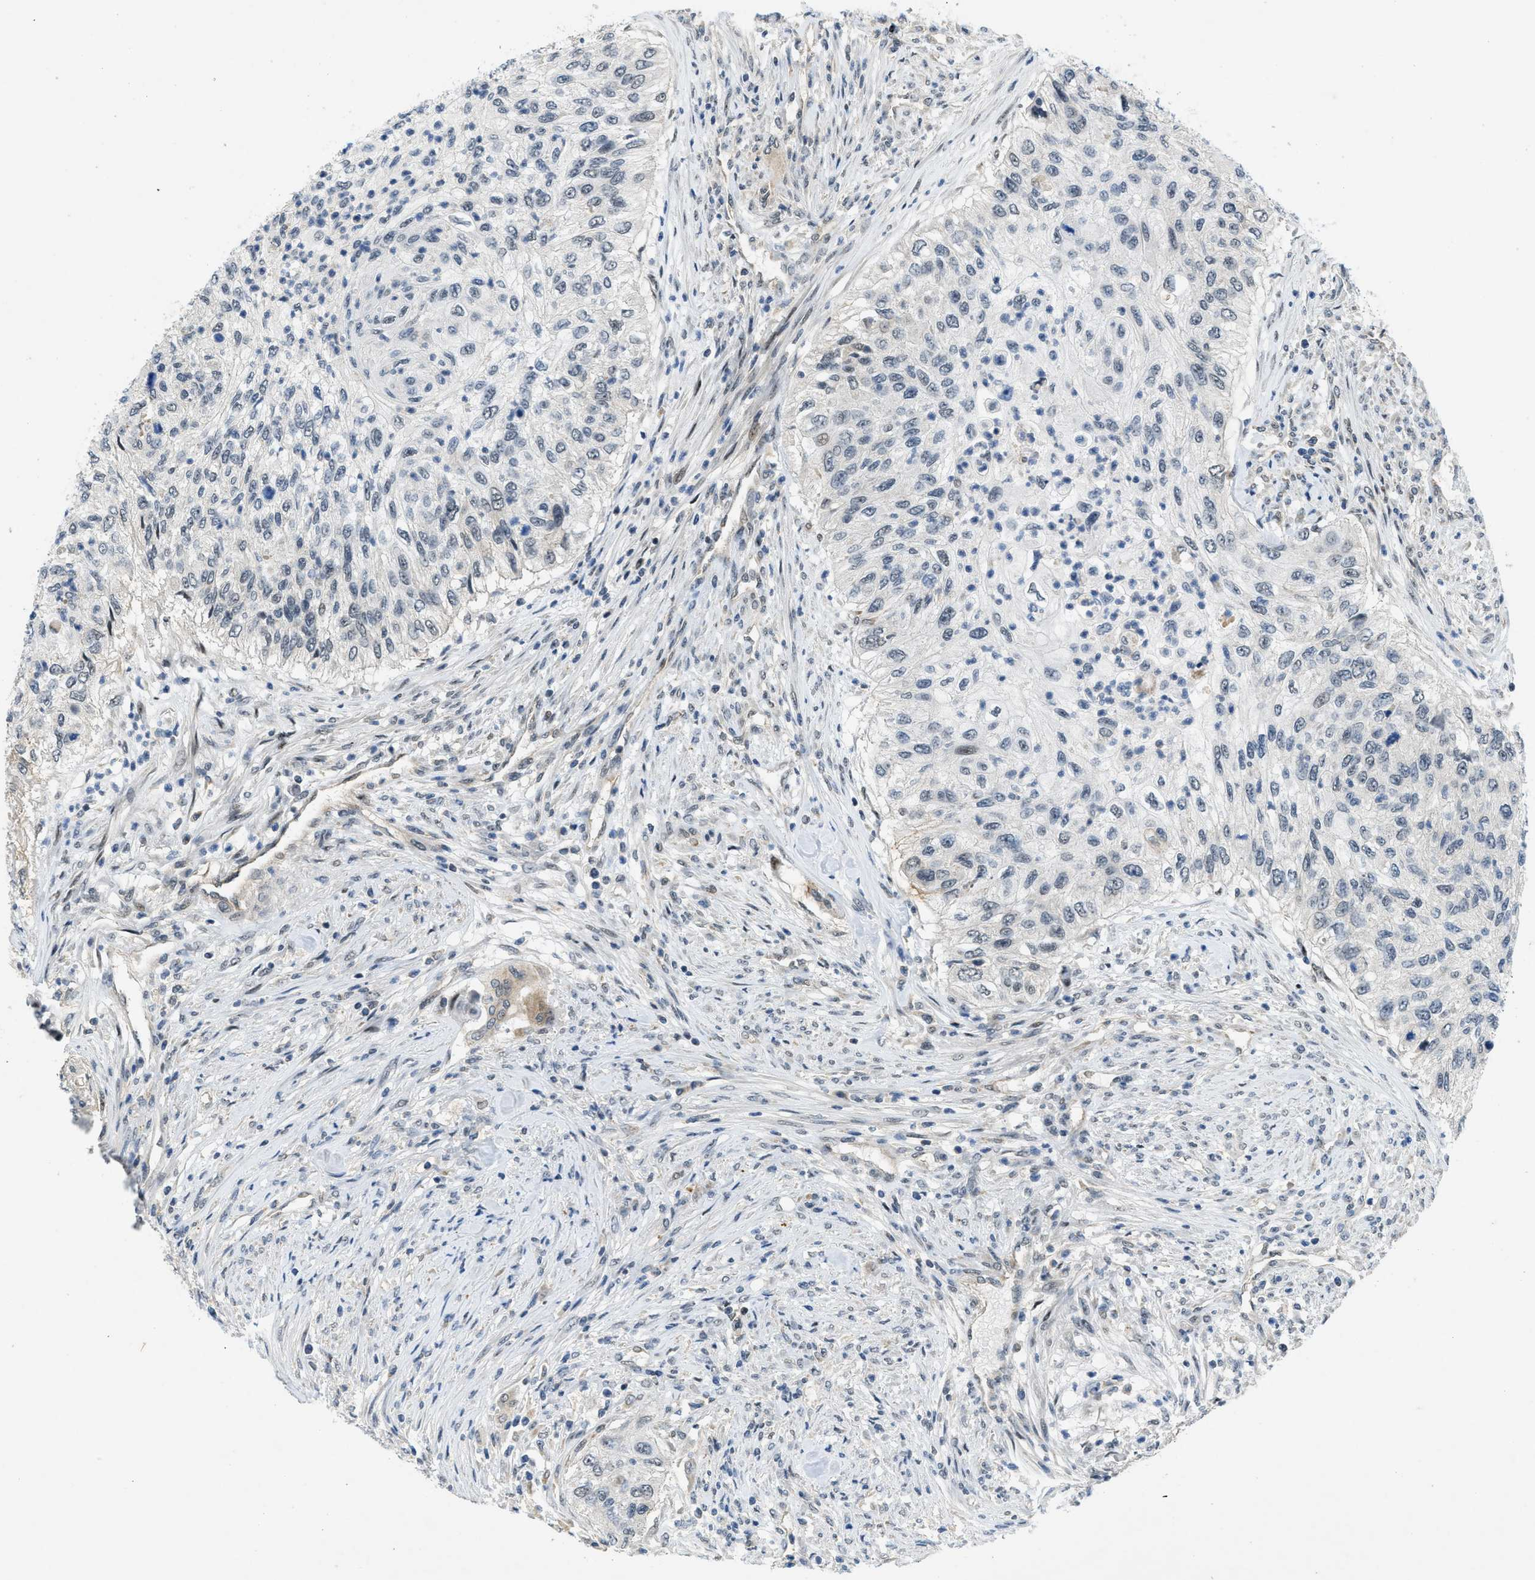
{"staining": {"intensity": "negative", "quantity": "none", "location": "none"}, "tissue": "urothelial cancer", "cell_type": "Tumor cells", "image_type": "cancer", "snomed": [{"axis": "morphology", "description": "Urothelial carcinoma, High grade"}, {"axis": "topography", "description": "Urinary bladder"}], "caption": "An immunohistochemistry histopathology image of urothelial carcinoma (high-grade) is shown. There is no staining in tumor cells of urothelial carcinoma (high-grade). (DAB immunohistochemistry (IHC) visualized using brightfield microscopy, high magnification).", "gene": "SLCO2A1", "patient": {"sex": "female", "age": 60}}